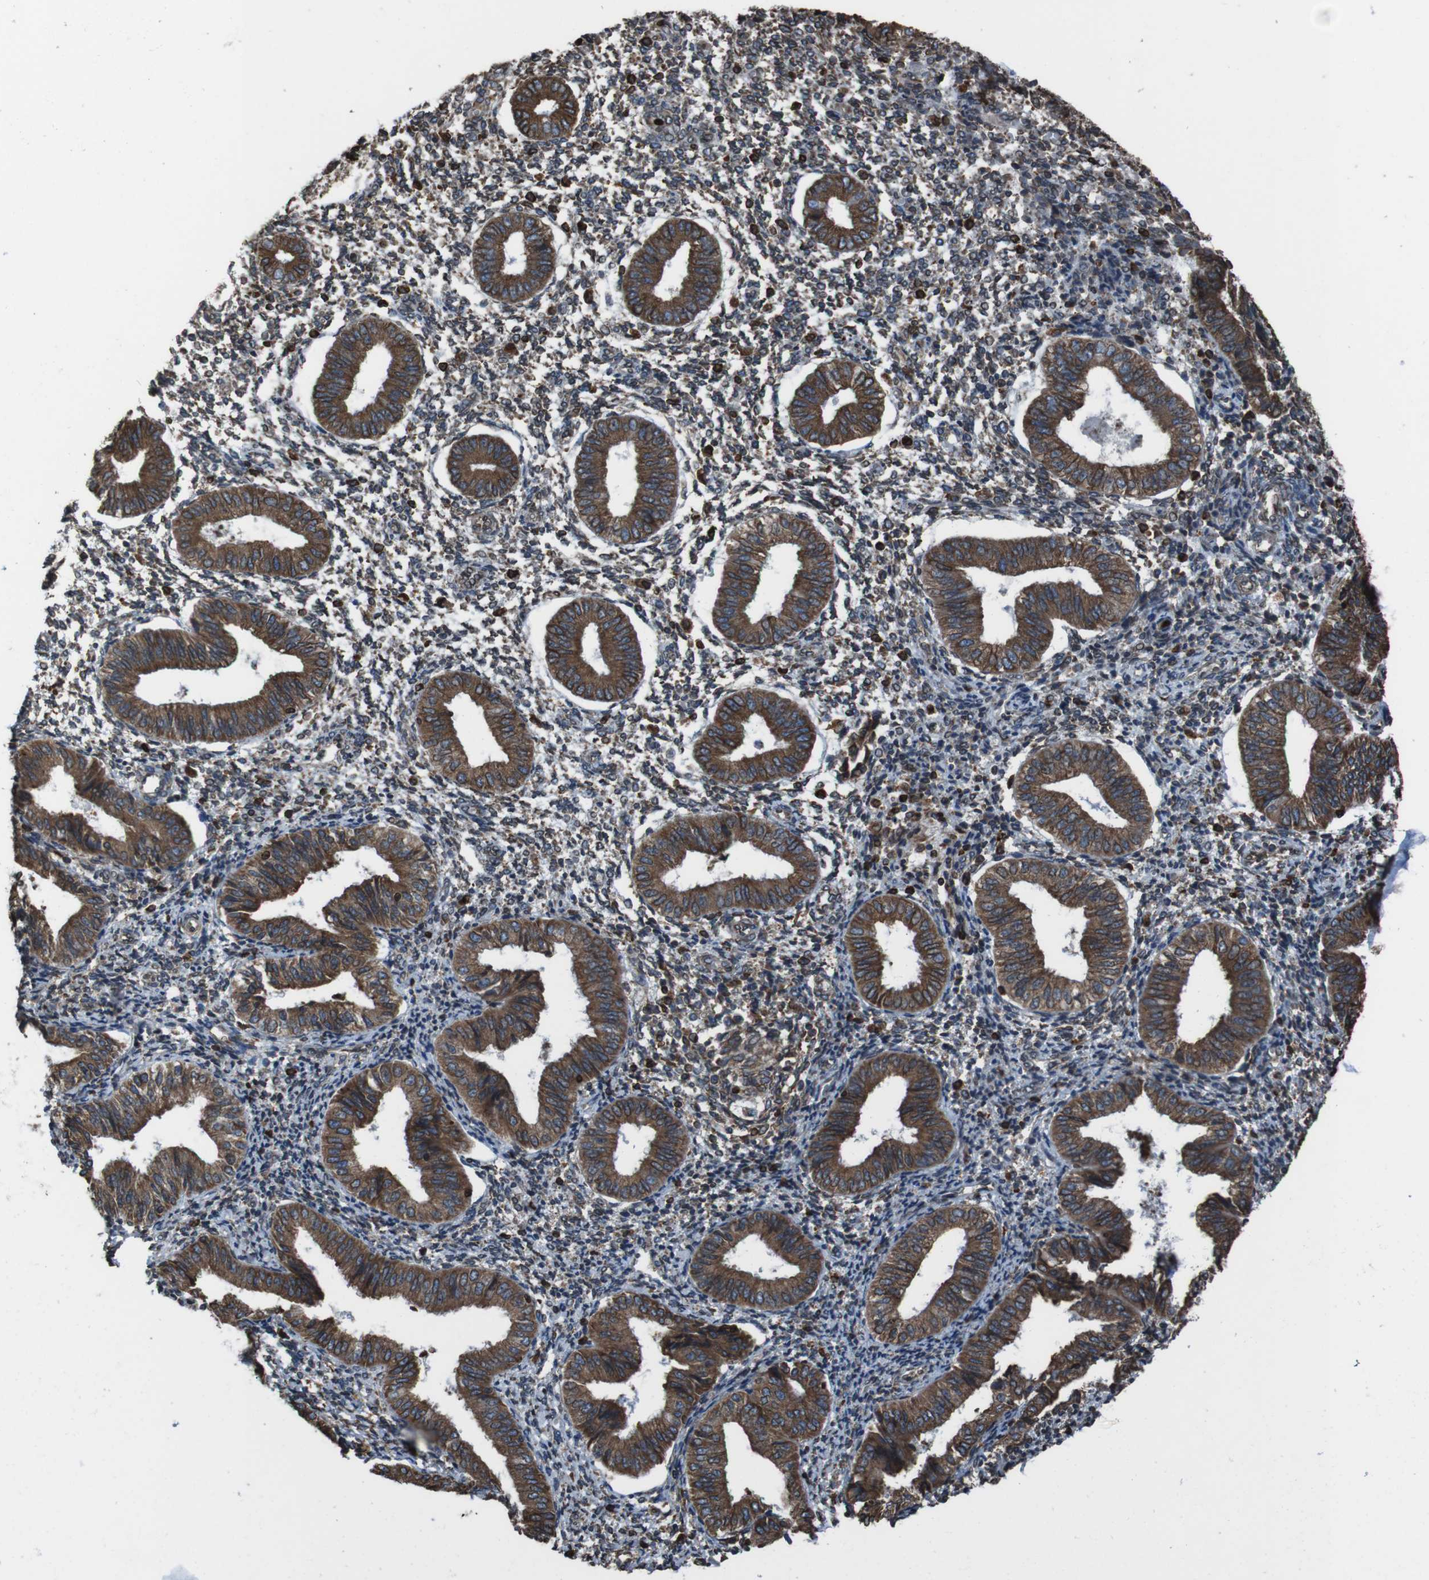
{"staining": {"intensity": "moderate", "quantity": "<25%", "location": "cytoplasmic/membranous"}, "tissue": "endometrium", "cell_type": "Cells in endometrial stroma", "image_type": "normal", "snomed": [{"axis": "morphology", "description": "Normal tissue, NOS"}, {"axis": "topography", "description": "Endometrium"}], "caption": "This is a photomicrograph of immunohistochemistry (IHC) staining of benign endometrium, which shows moderate positivity in the cytoplasmic/membranous of cells in endometrial stroma.", "gene": "APMAP", "patient": {"sex": "female", "age": 50}}